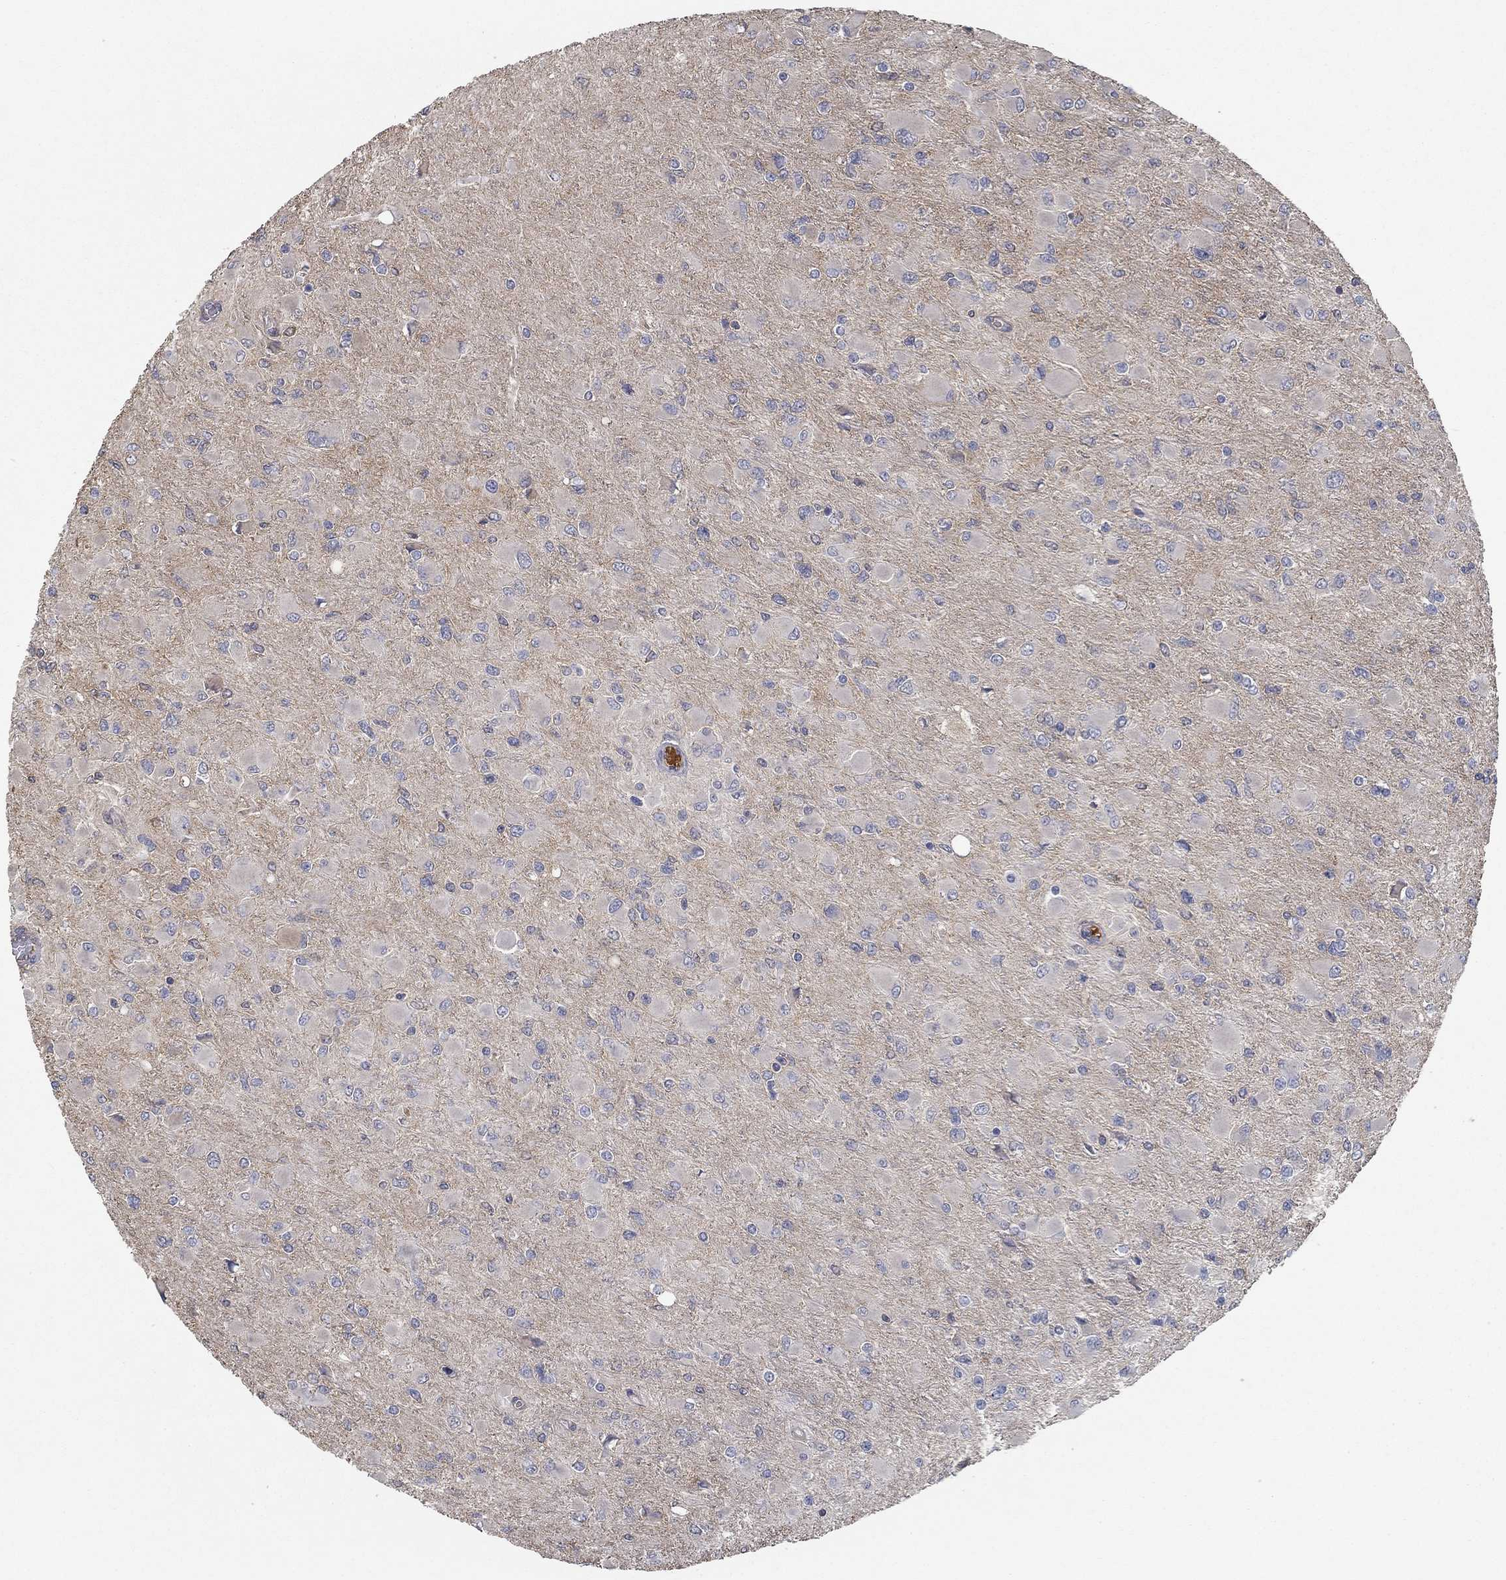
{"staining": {"intensity": "negative", "quantity": "none", "location": "none"}, "tissue": "glioma", "cell_type": "Tumor cells", "image_type": "cancer", "snomed": [{"axis": "morphology", "description": "Glioma, malignant, High grade"}, {"axis": "topography", "description": "Cerebral cortex"}], "caption": "High power microscopy image of an IHC image of glioma, revealing no significant staining in tumor cells.", "gene": "IL10", "patient": {"sex": "female", "age": 36}}